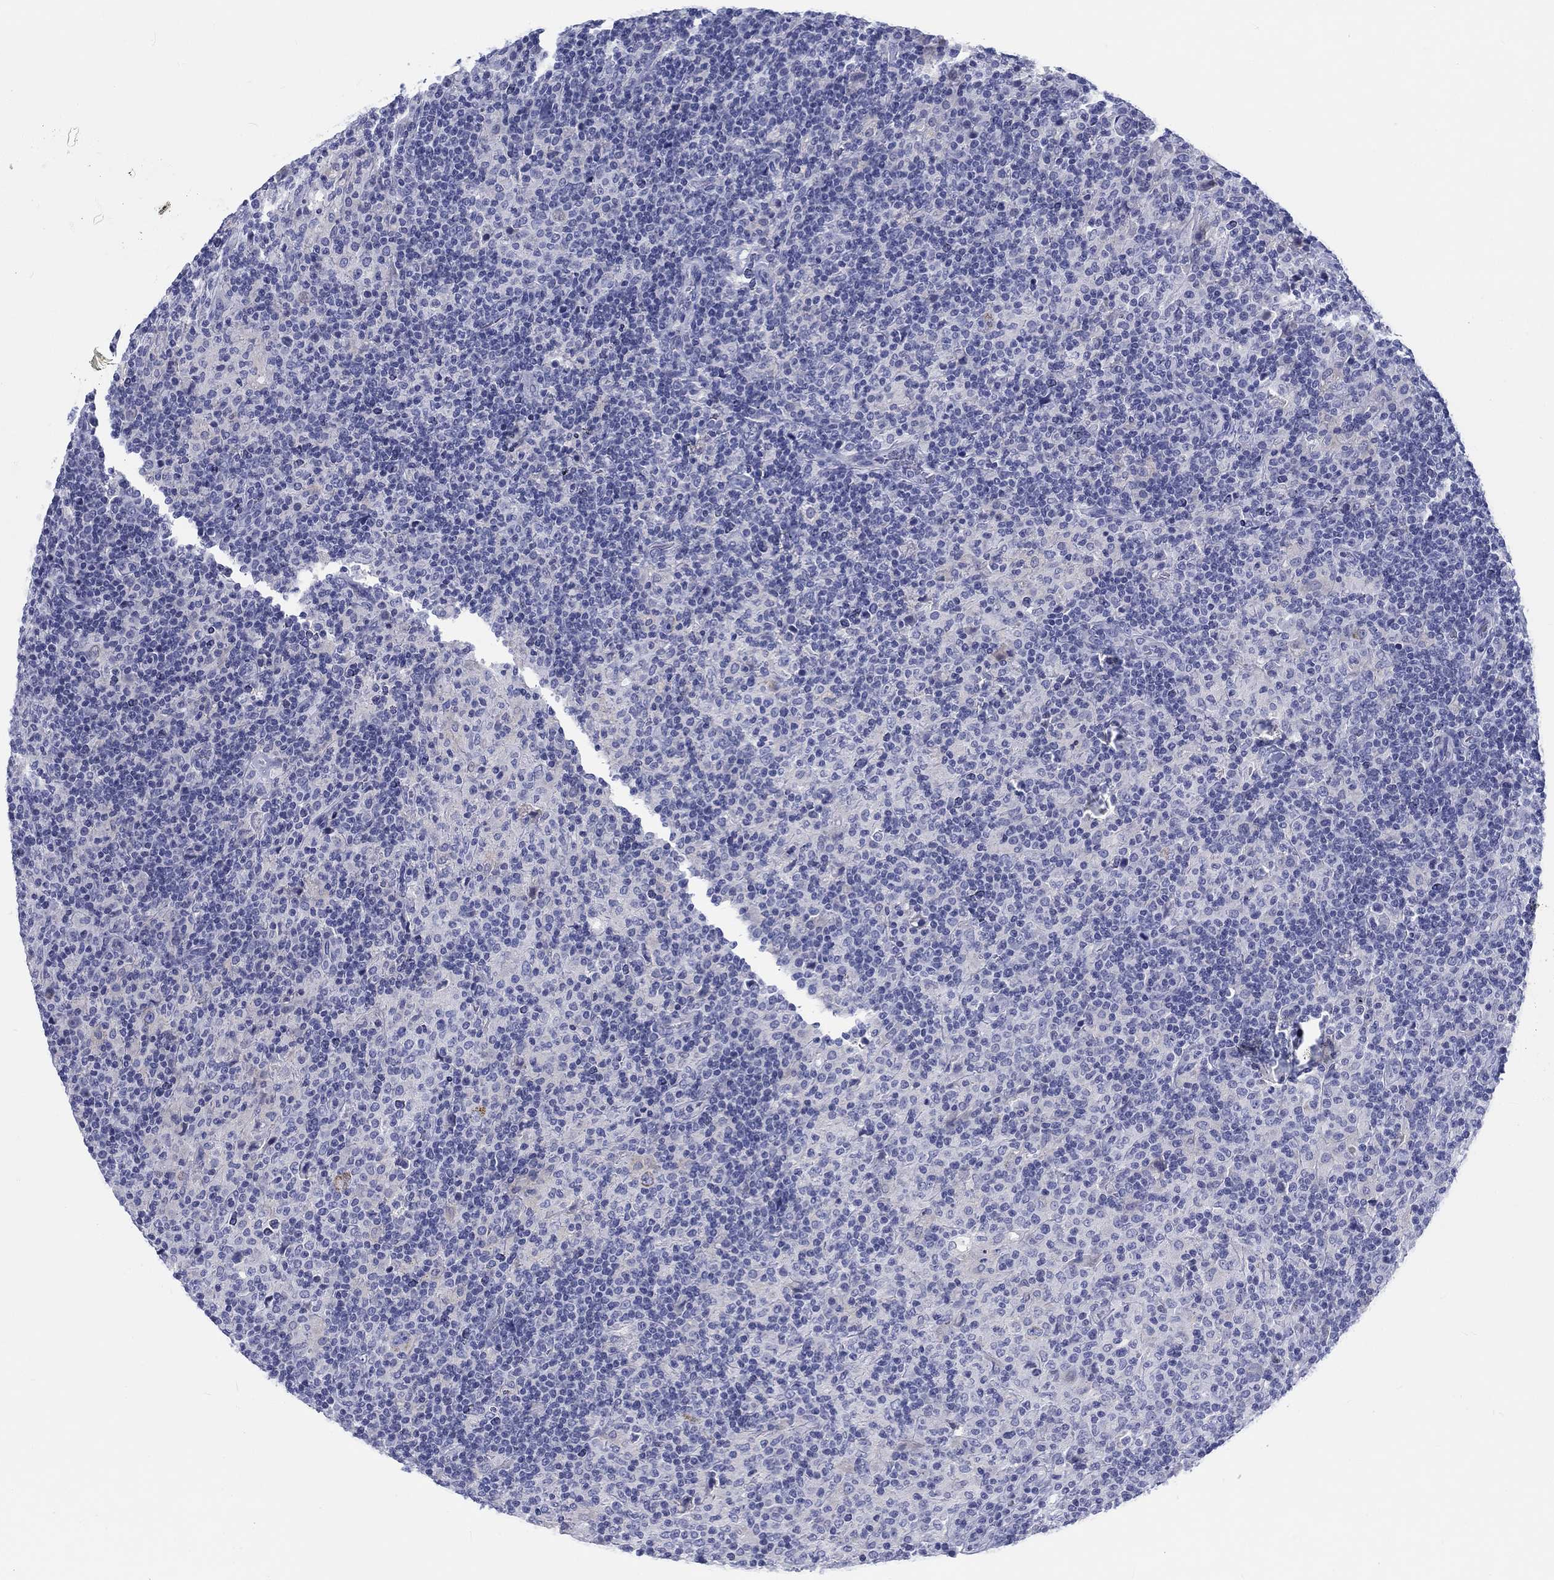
{"staining": {"intensity": "negative", "quantity": "none", "location": "none"}, "tissue": "lymphoma", "cell_type": "Tumor cells", "image_type": "cancer", "snomed": [{"axis": "morphology", "description": "Hodgkin's disease, NOS"}, {"axis": "topography", "description": "Lymph node"}], "caption": "High magnification brightfield microscopy of lymphoma stained with DAB (3,3'-diaminobenzidine) (brown) and counterstained with hematoxylin (blue): tumor cells show no significant positivity. Nuclei are stained in blue.", "gene": "H1-1", "patient": {"sex": "male", "age": 70}}